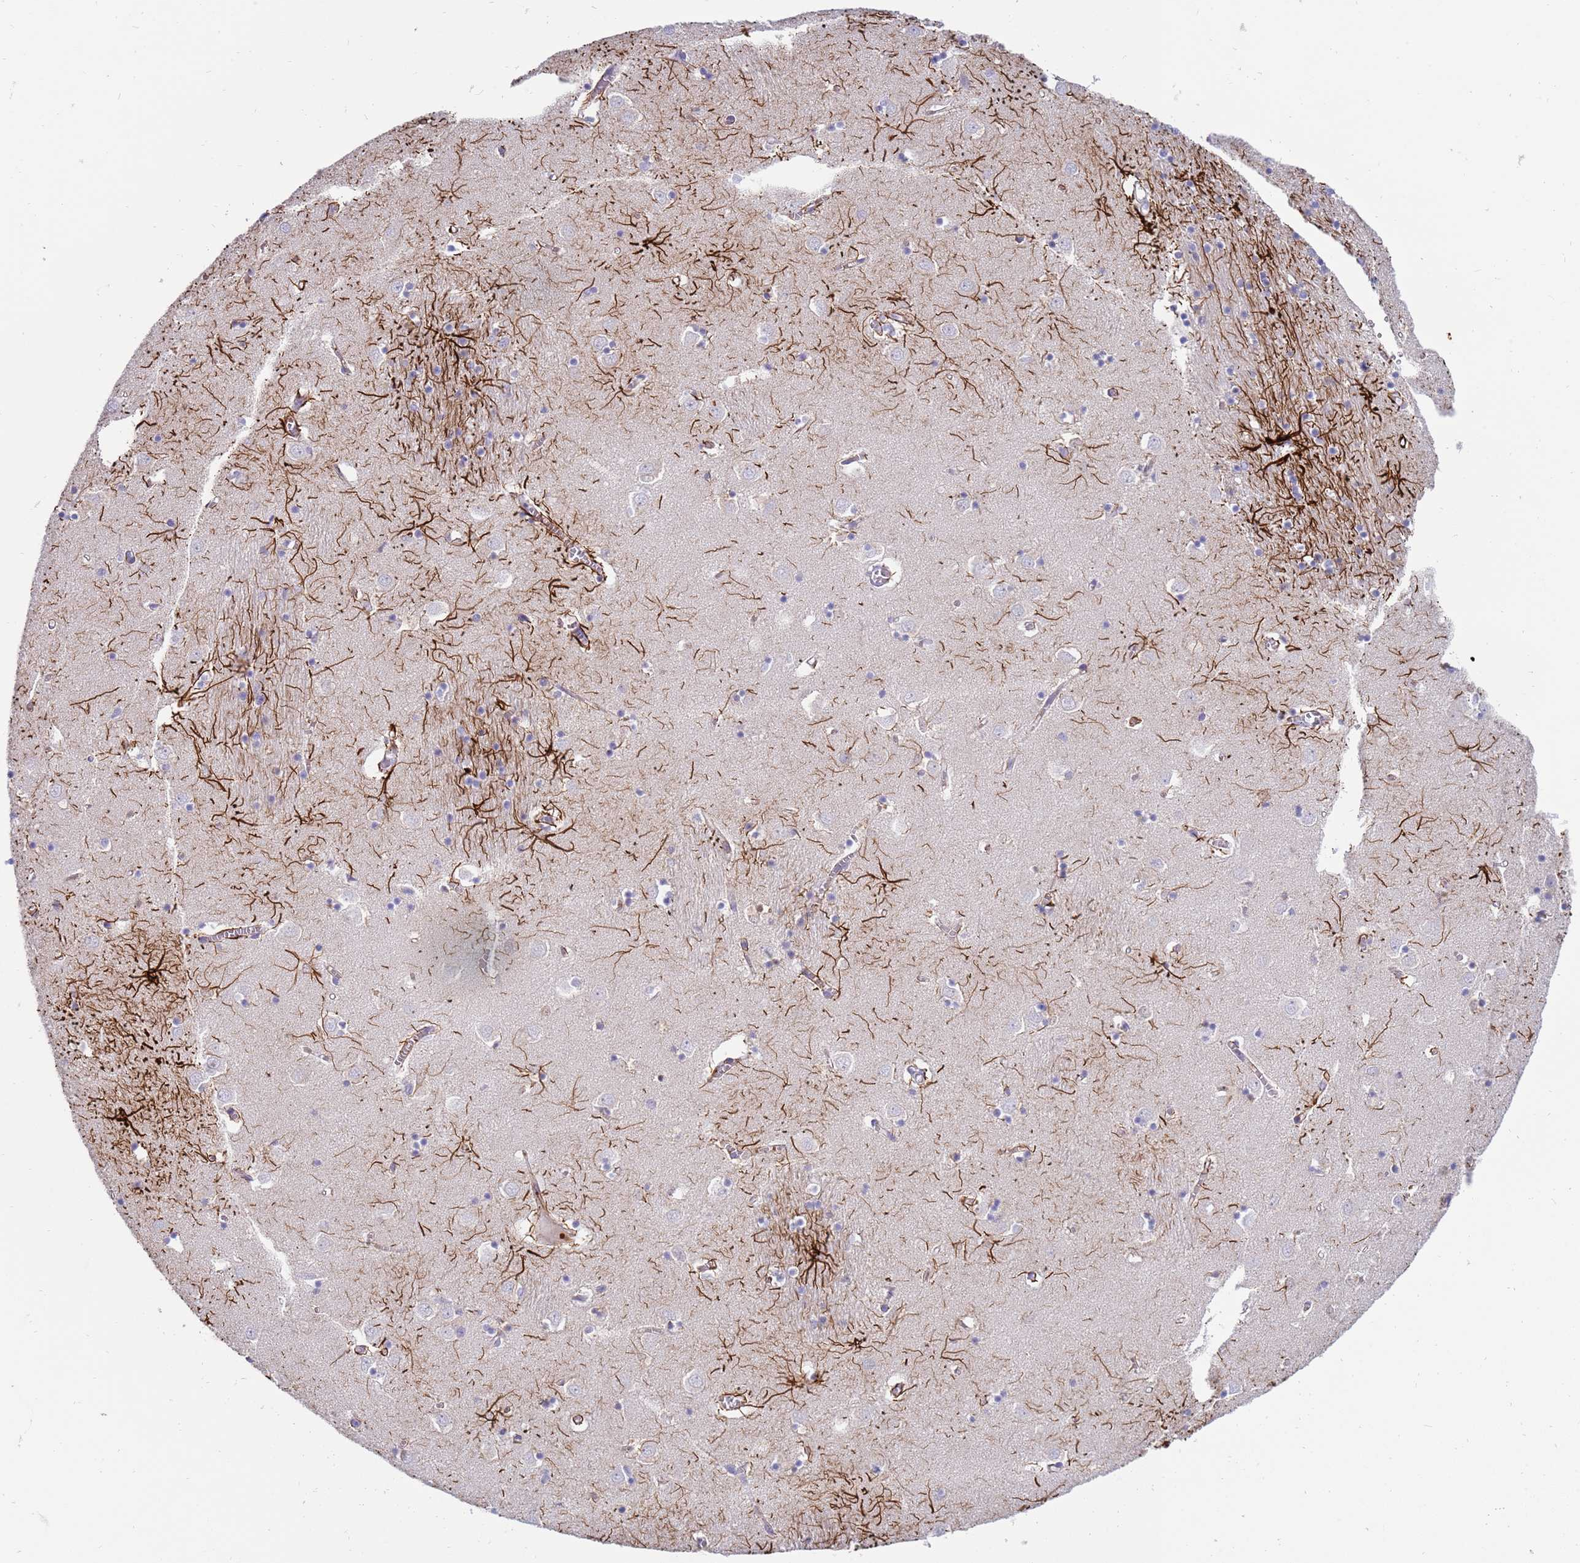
{"staining": {"intensity": "strong", "quantity": "<25%", "location": "cytoplasmic/membranous"}, "tissue": "caudate", "cell_type": "Glial cells", "image_type": "normal", "snomed": [{"axis": "morphology", "description": "Normal tissue, NOS"}, {"axis": "topography", "description": "Lateral ventricle wall"}], "caption": "The immunohistochemical stain highlights strong cytoplasmic/membranous expression in glial cells of benign caudate. (Brightfield microscopy of DAB IHC at high magnification).", "gene": "STK25", "patient": {"sex": "male", "age": 70}}